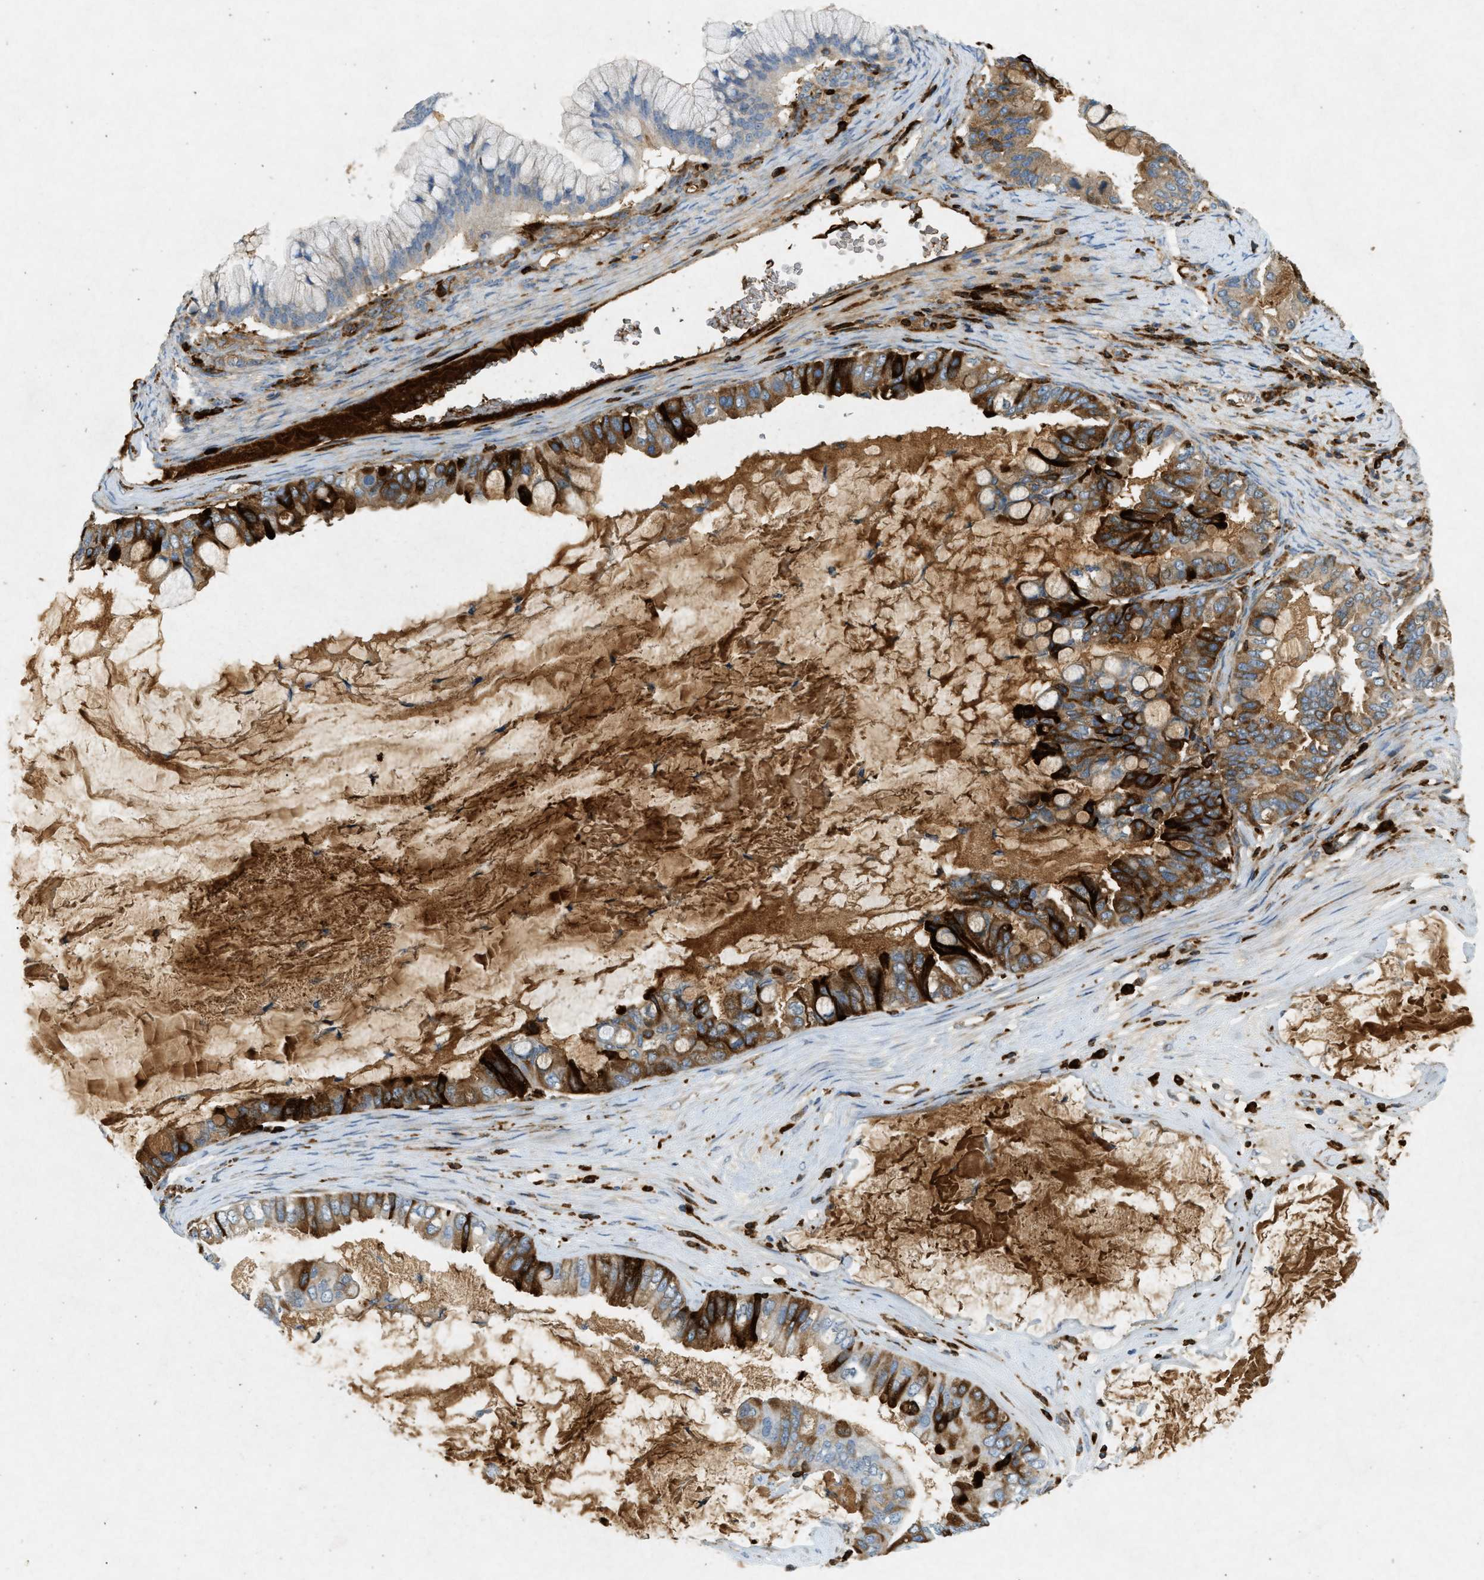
{"staining": {"intensity": "strong", "quantity": "25%-75%", "location": "cytoplasmic/membranous"}, "tissue": "ovarian cancer", "cell_type": "Tumor cells", "image_type": "cancer", "snomed": [{"axis": "morphology", "description": "Cystadenocarcinoma, mucinous, NOS"}, {"axis": "topography", "description": "Ovary"}], "caption": "Strong cytoplasmic/membranous protein positivity is appreciated in about 25%-75% of tumor cells in ovarian cancer.", "gene": "F2", "patient": {"sex": "female", "age": 80}}